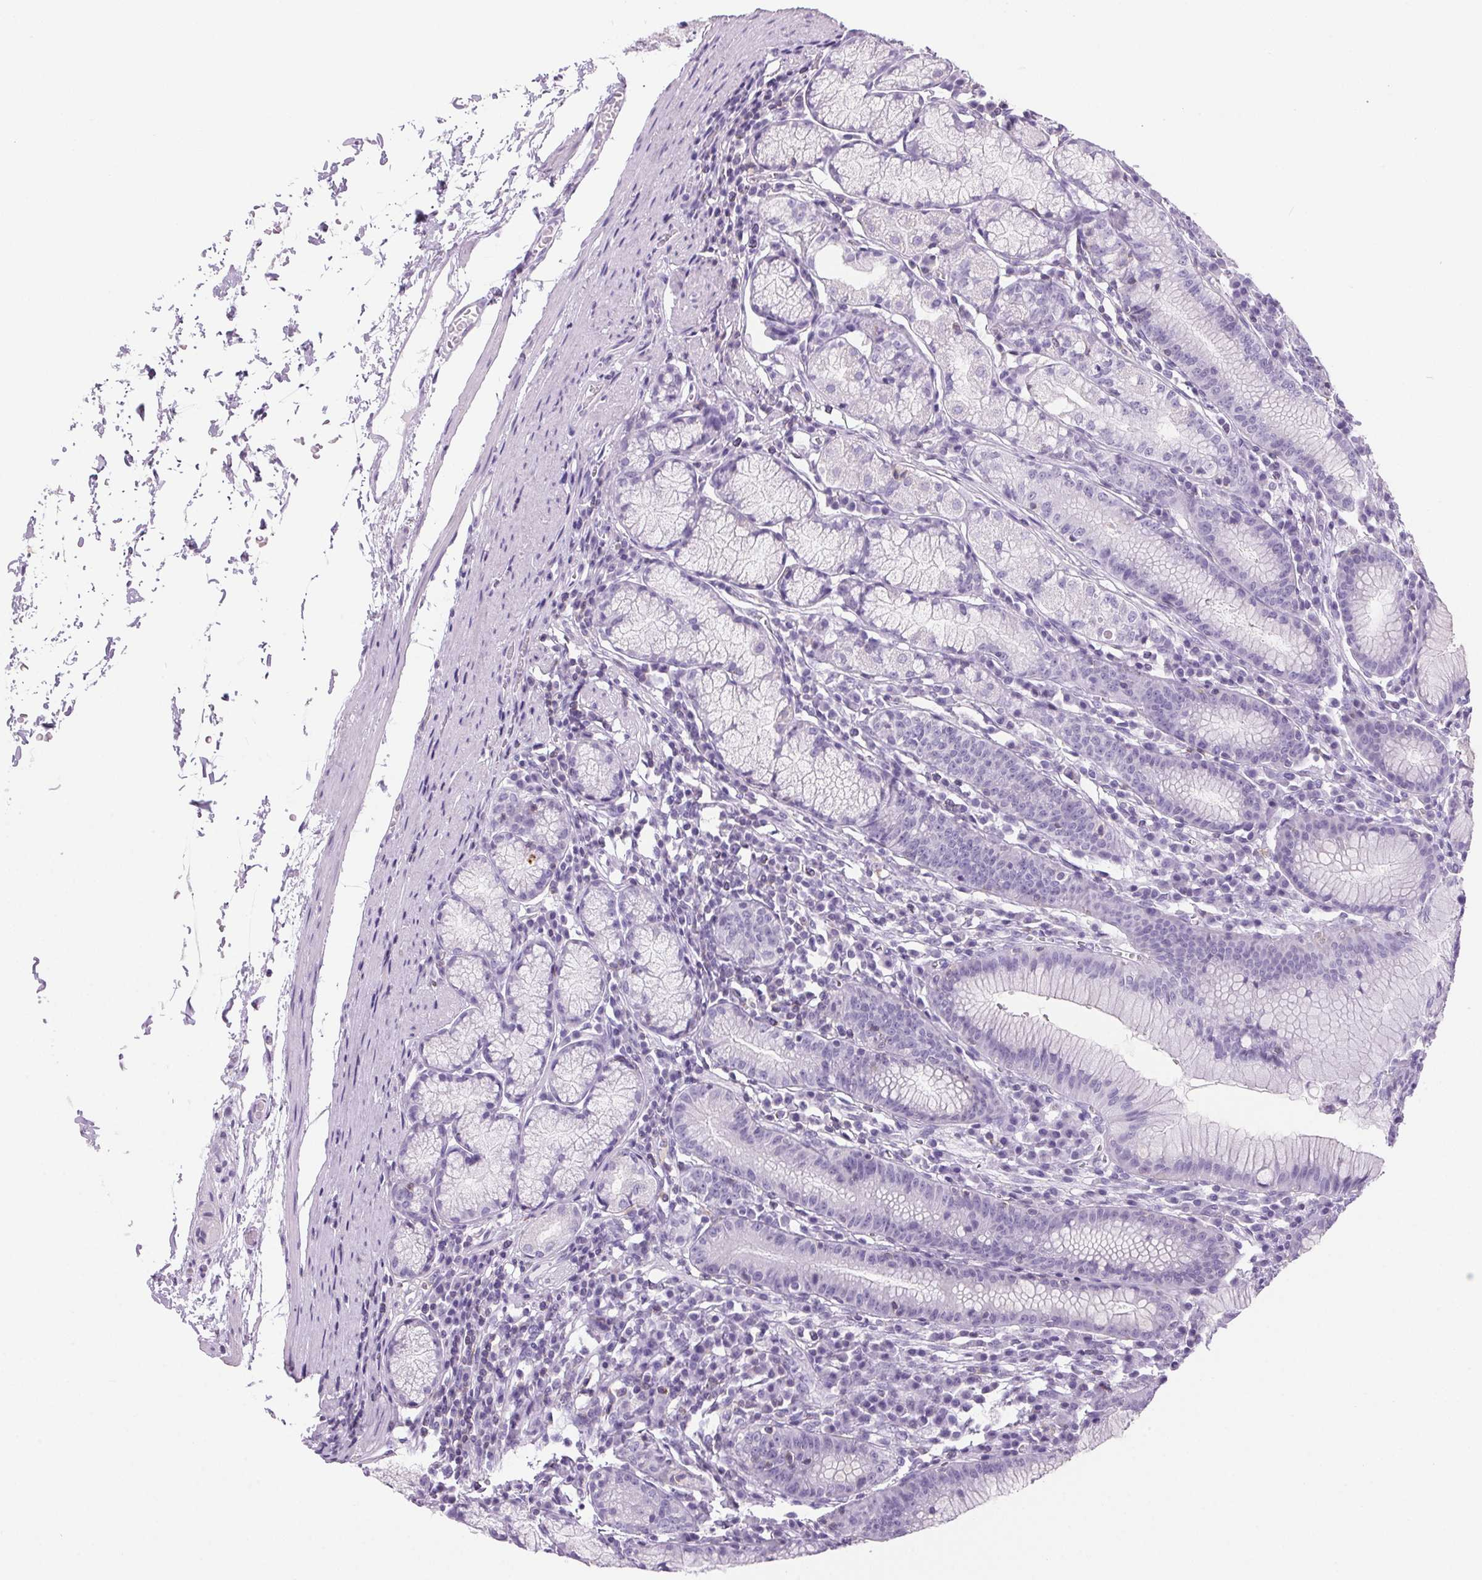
{"staining": {"intensity": "negative", "quantity": "none", "location": "none"}, "tissue": "stomach", "cell_type": "Glandular cells", "image_type": "normal", "snomed": [{"axis": "morphology", "description": "Normal tissue, NOS"}, {"axis": "topography", "description": "Stomach"}], "caption": "This micrograph is of normal stomach stained with immunohistochemistry to label a protein in brown with the nuclei are counter-stained blue. There is no staining in glandular cells. The staining was performed using DAB to visualize the protein expression in brown, while the nuclei were stained in blue with hematoxylin (Magnification: 20x).", "gene": "S100A2", "patient": {"sex": "male", "age": 55}}